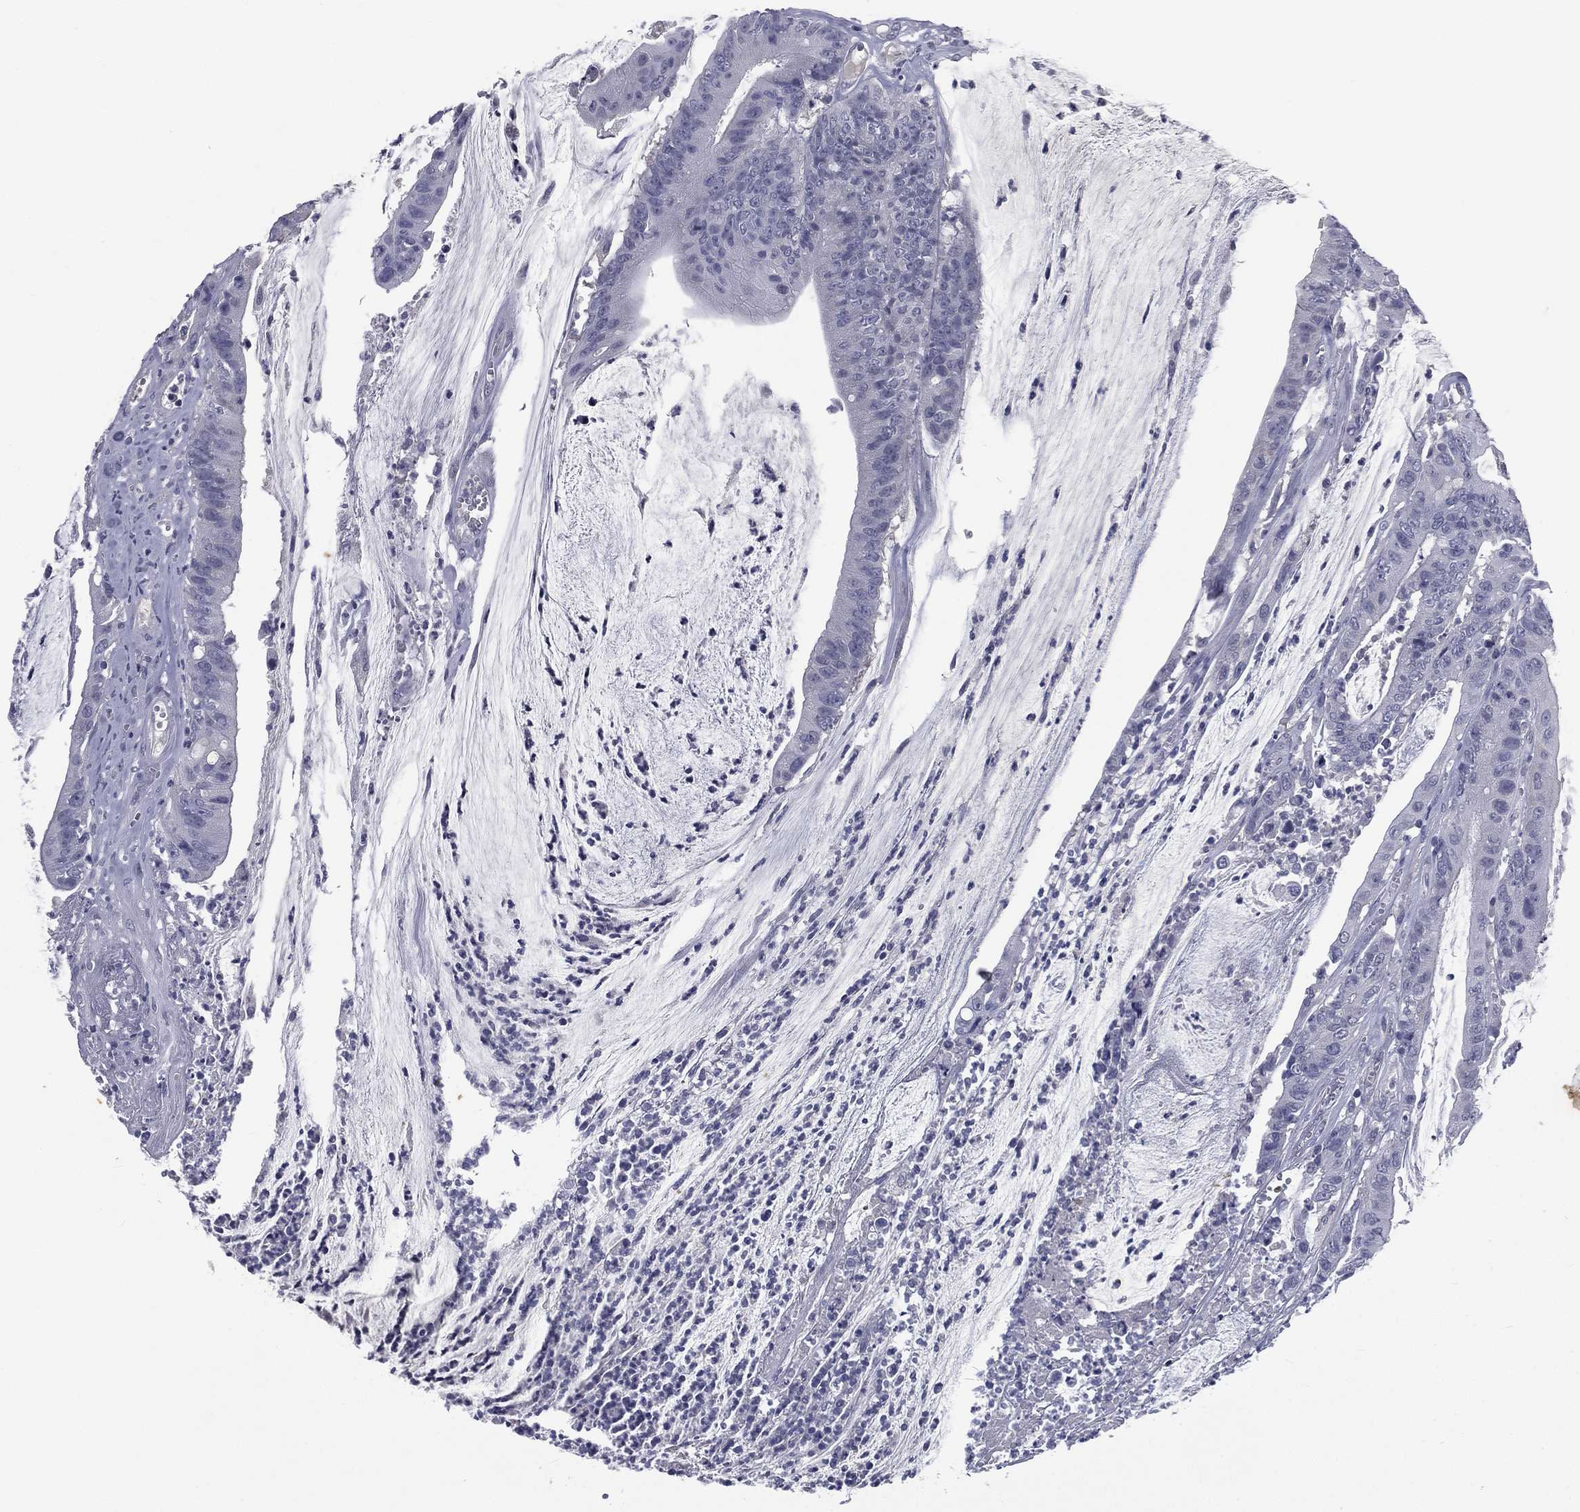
{"staining": {"intensity": "negative", "quantity": "none", "location": "none"}, "tissue": "colorectal cancer", "cell_type": "Tumor cells", "image_type": "cancer", "snomed": [{"axis": "morphology", "description": "Adenocarcinoma, NOS"}, {"axis": "topography", "description": "Colon"}], "caption": "Immunohistochemistry image of neoplastic tissue: adenocarcinoma (colorectal) stained with DAB reveals no significant protein positivity in tumor cells. The staining is performed using DAB (3,3'-diaminobenzidine) brown chromogen with nuclei counter-stained in using hematoxylin.", "gene": "IFT27", "patient": {"sex": "female", "age": 69}}